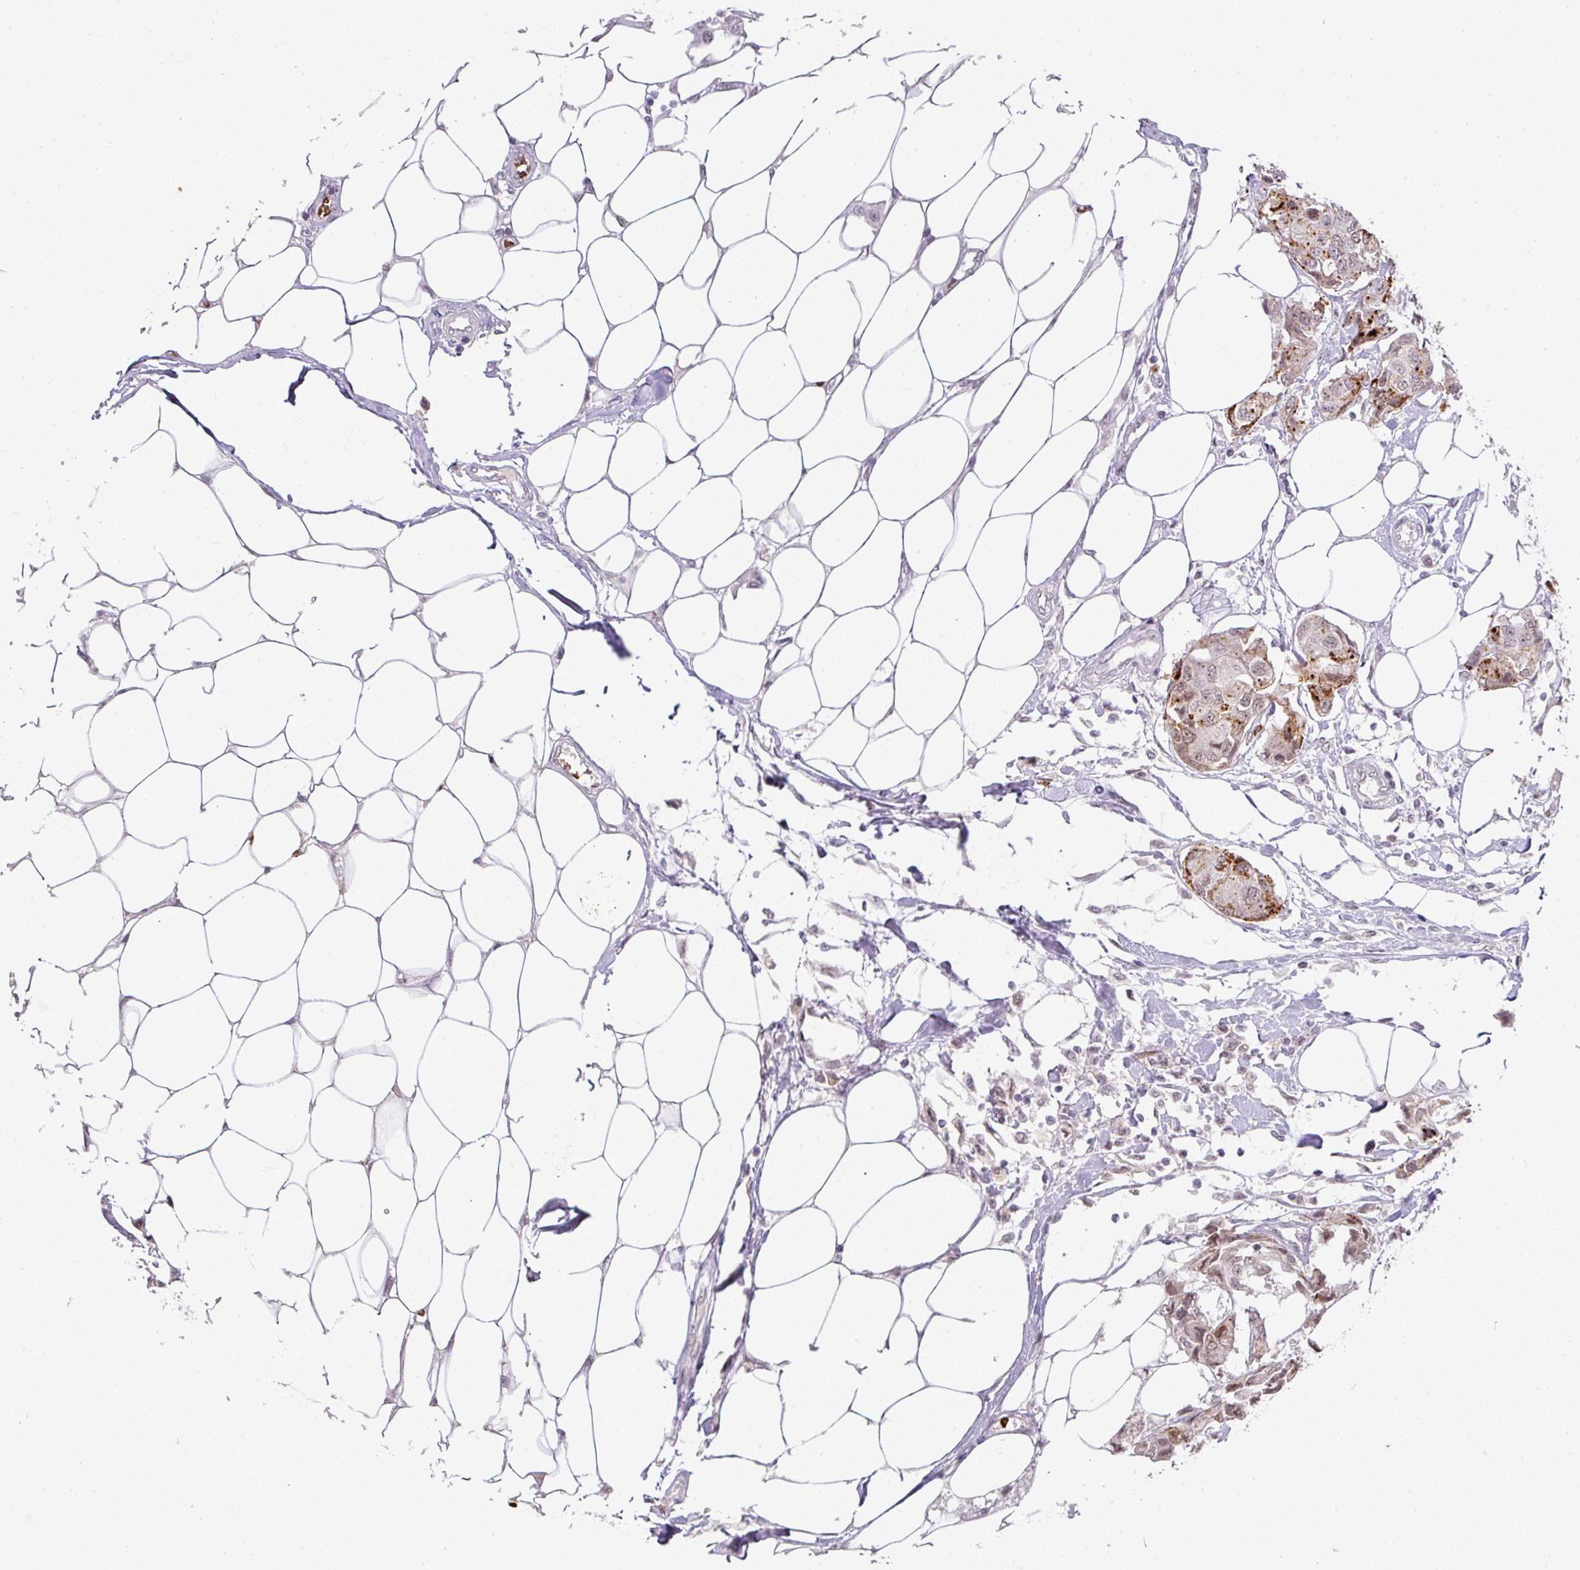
{"staining": {"intensity": "moderate", "quantity": "25%-75%", "location": "cytoplasmic/membranous"}, "tissue": "breast cancer", "cell_type": "Tumor cells", "image_type": "cancer", "snomed": [{"axis": "morphology", "description": "Duct carcinoma"}, {"axis": "topography", "description": "Breast"}, {"axis": "topography", "description": "Lymph node"}], "caption": "The histopathology image displays a brown stain indicating the presence of a protein in the cytoplasmic/membranous of tumor cells in breast cancer. (DAB IHC, brown staining for protein, blue staining for nuclei).", "gene": "NEIL1", "patient": {"sex": "female", "age": 80}}